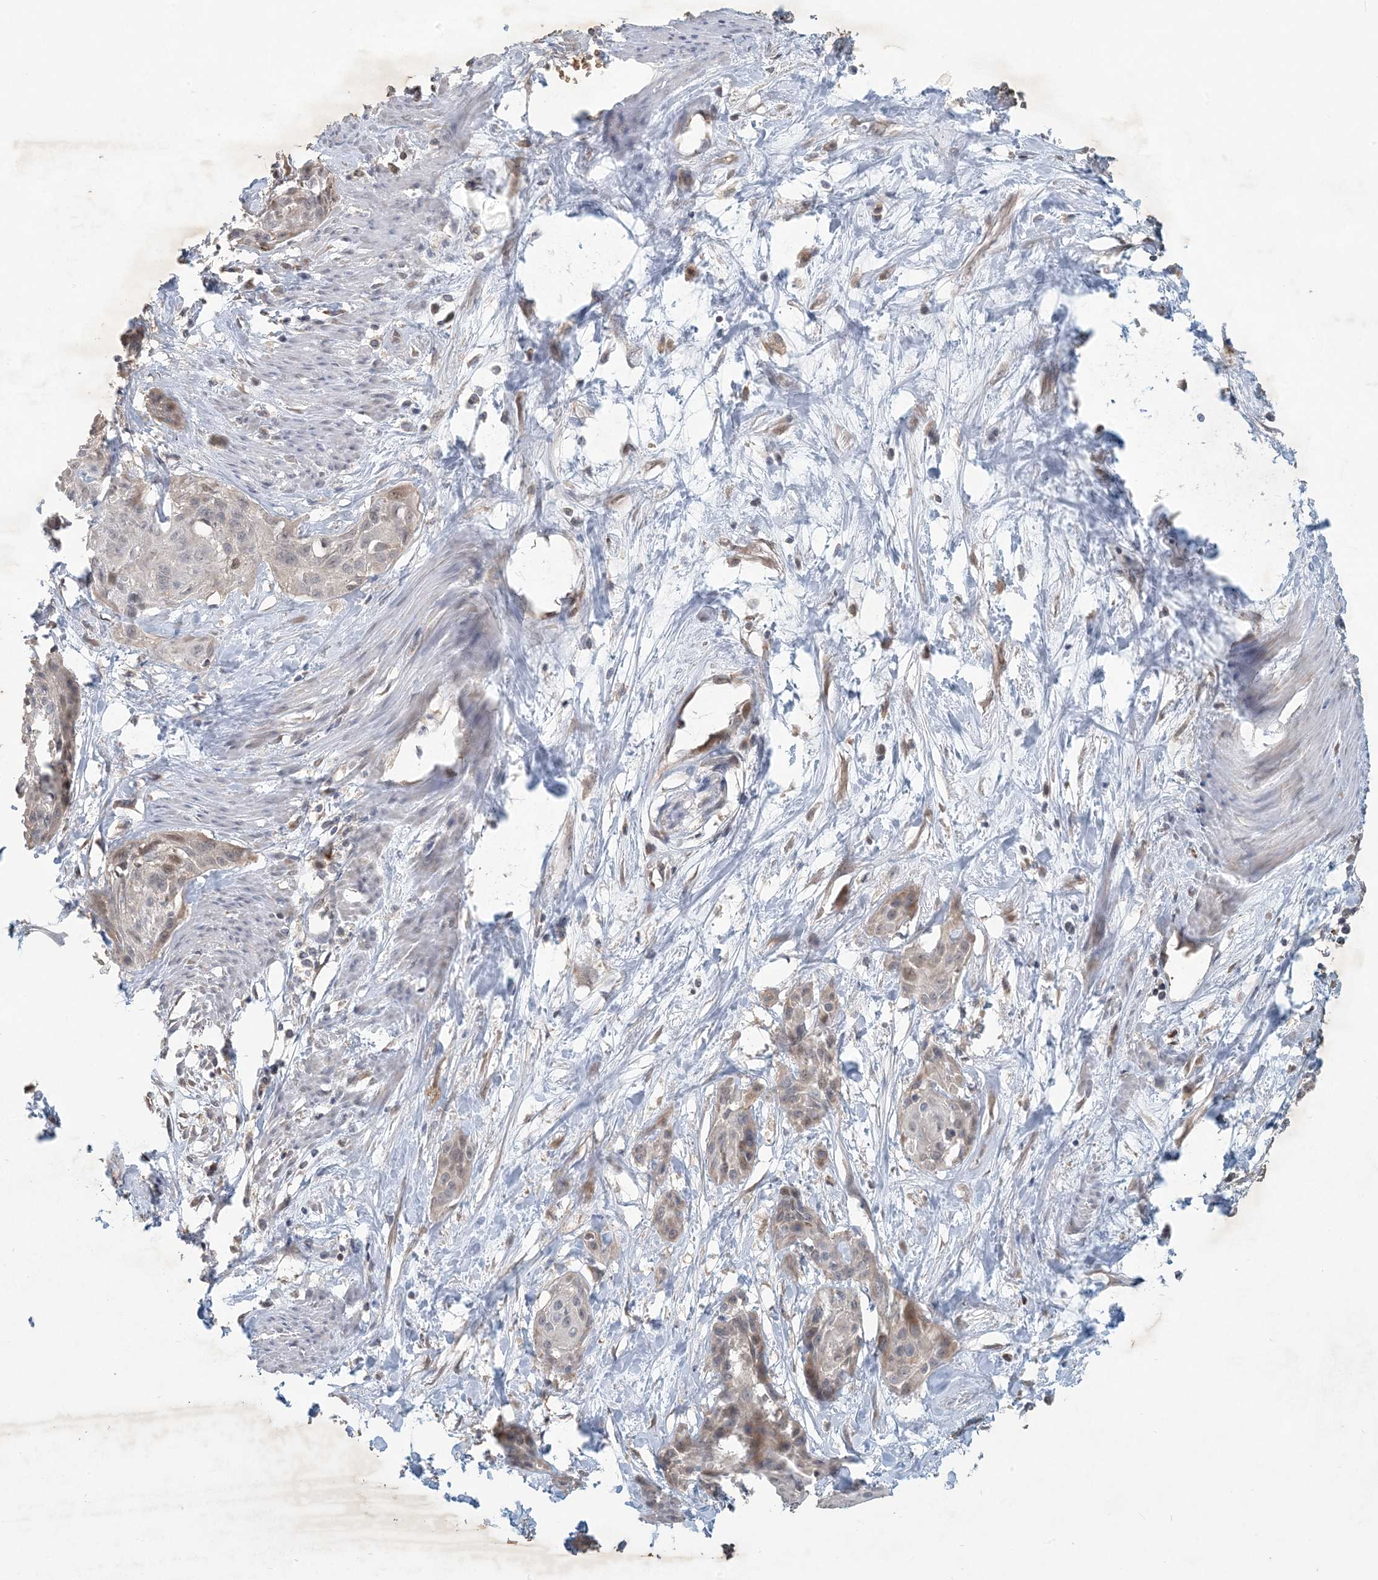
{"staining": {"intensity": "weak", "quantity": "<25%", "location": "cytoplasmic/membranous"}, "tissue": "cervical cancer", "cell_type": "Tumor cells", "image_type": "cancer", "snomed": [{"axis": "morphology", "description": "Squamous cell carcinoma, NOS"}, {"axis": "topography", "description": "Cervix"}], "caption": "Immunohistochemical staining of human squamous cell carcinoma (cervical) reveals no significant staining in tumor cells. Brightfield microscopy of immunohistochemistry (IHC) stained with DAB (brown) and hematoxylin (blue), captured at high magnification.", "gene": "PUSL1", "patient": {"sex": "female", "age": 57}}